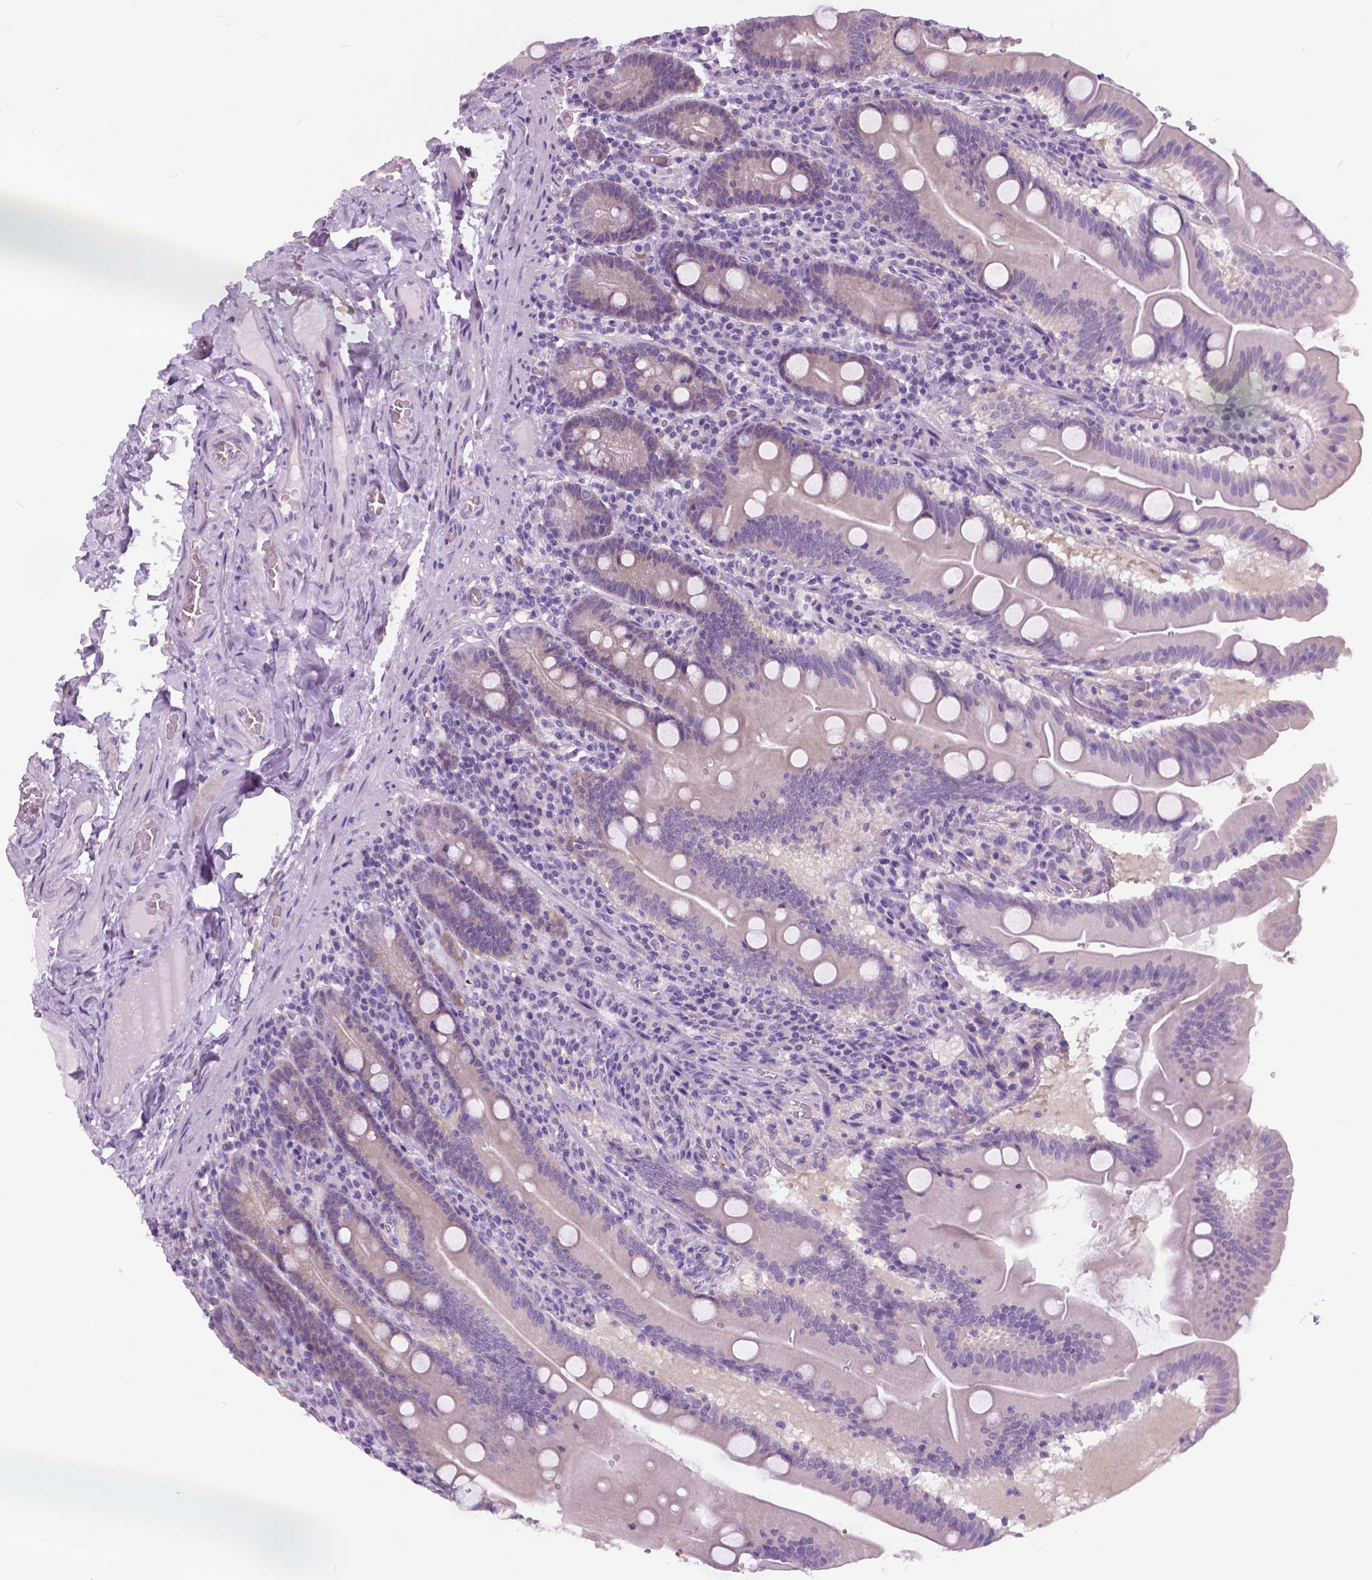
{"staining": {"intensity": "negative", "quantity": "none", "location": "none"}, "tissue": "small intestine", "cell_type": "Glandular cells", "image_type": "normal", "snomed": [{"axis": "morphology", "description": "Normal tissue, NOS"}, {"axis": "topography", "description": "Small intestine"}], "caption": "IHC image of benign human small intestine stained for a protein (brown), which demonstrates no staining in glandular cells.", "gene": "TP53TG5", "patient": {"sex": "male", "age": 37}}